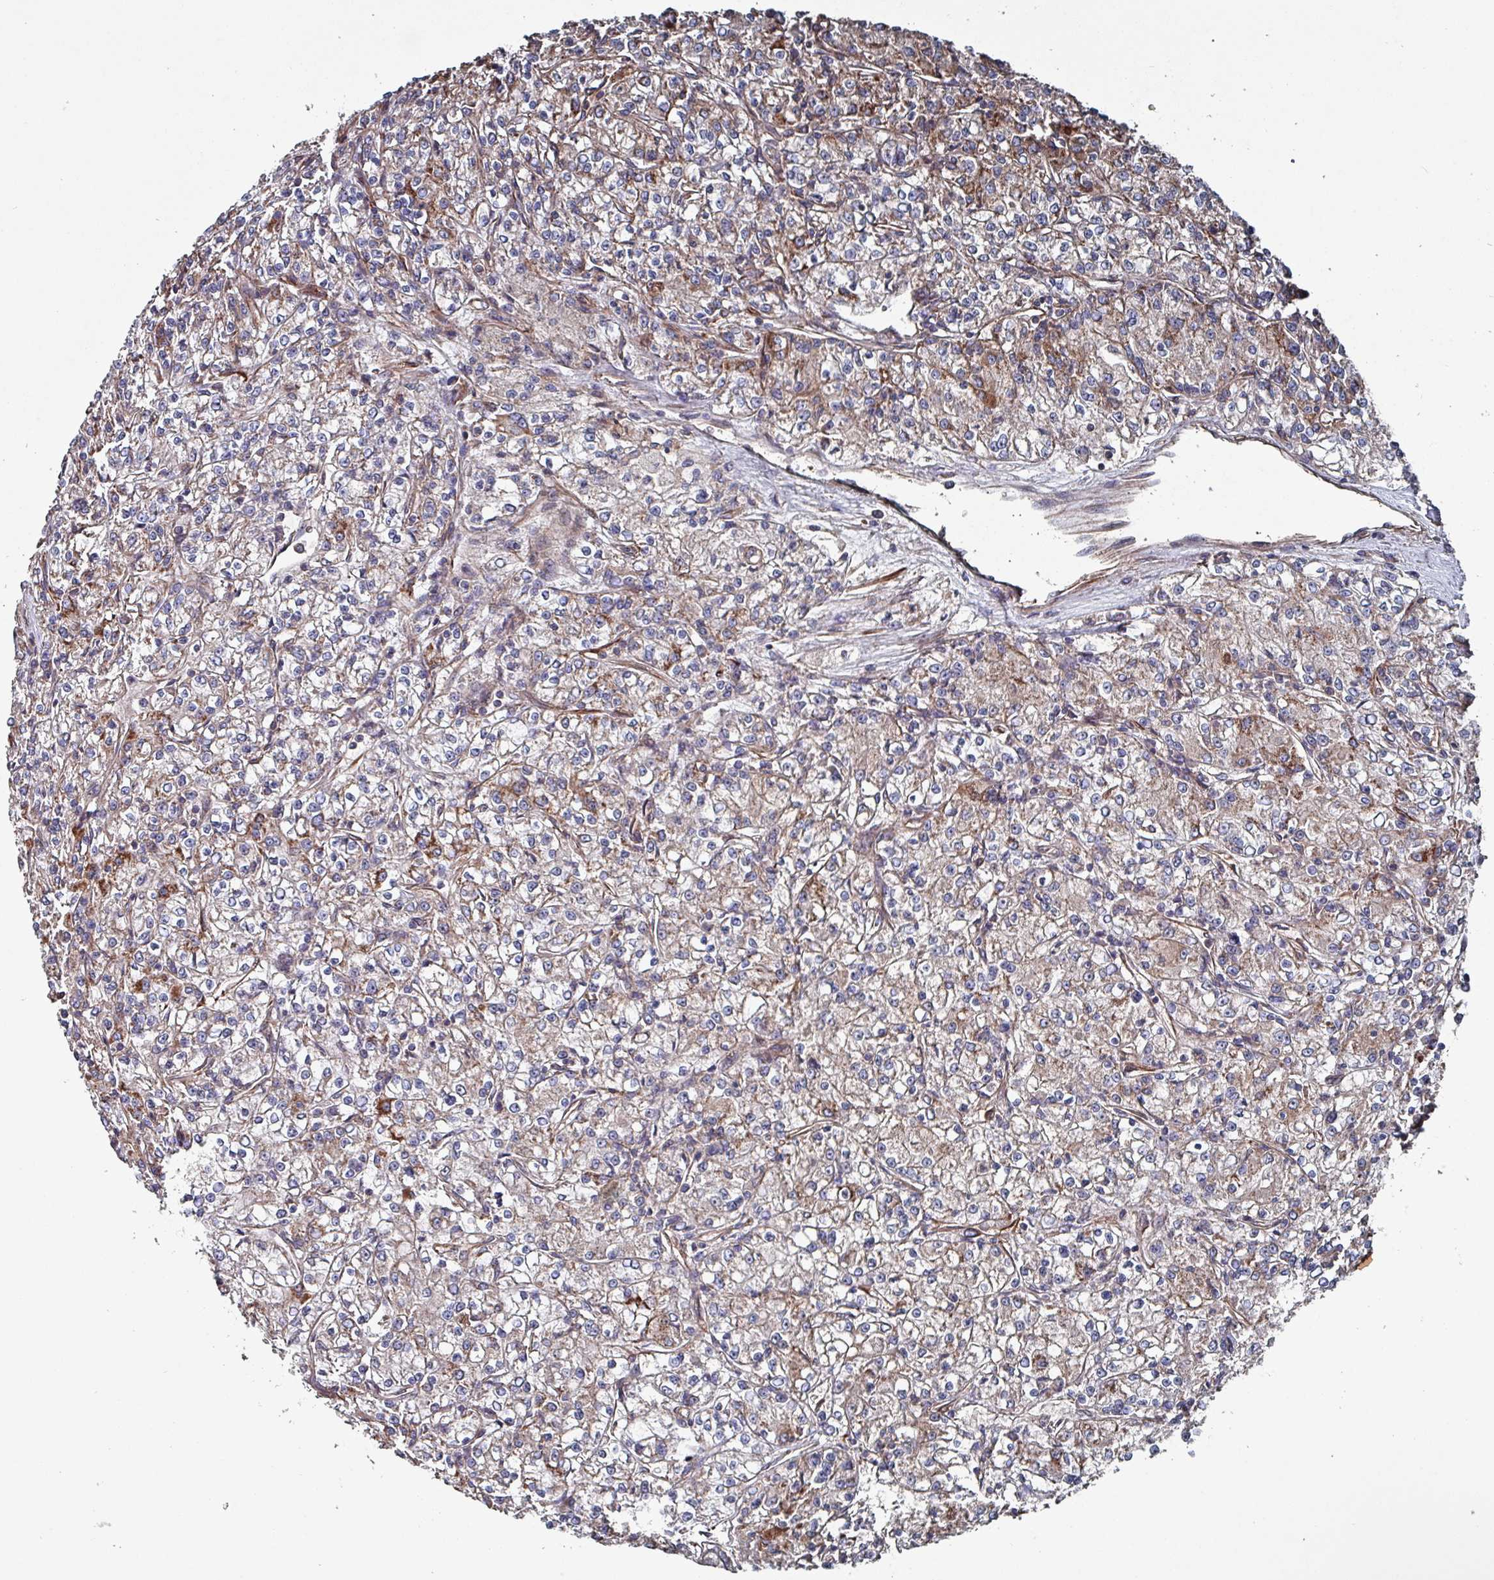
{"staining": {"intensity": "weak", "quantity": "<25%", "location": "cytoplasmic/membranous"}, "tissue": "renal cancer", "cell_type": "Tumor cells", "image_type": "cancer", "snomed": [{"axis": "morphology", "description": "Adenocarcinoma, NOS"}, {"axis": "topography", "description": "Kidney"}], "caption": "Immunohistochemistry of renal cancer shows no positivity in tumor cells.", "gene": "ANO10", "patient": {"sex": "female", "age": 59}}